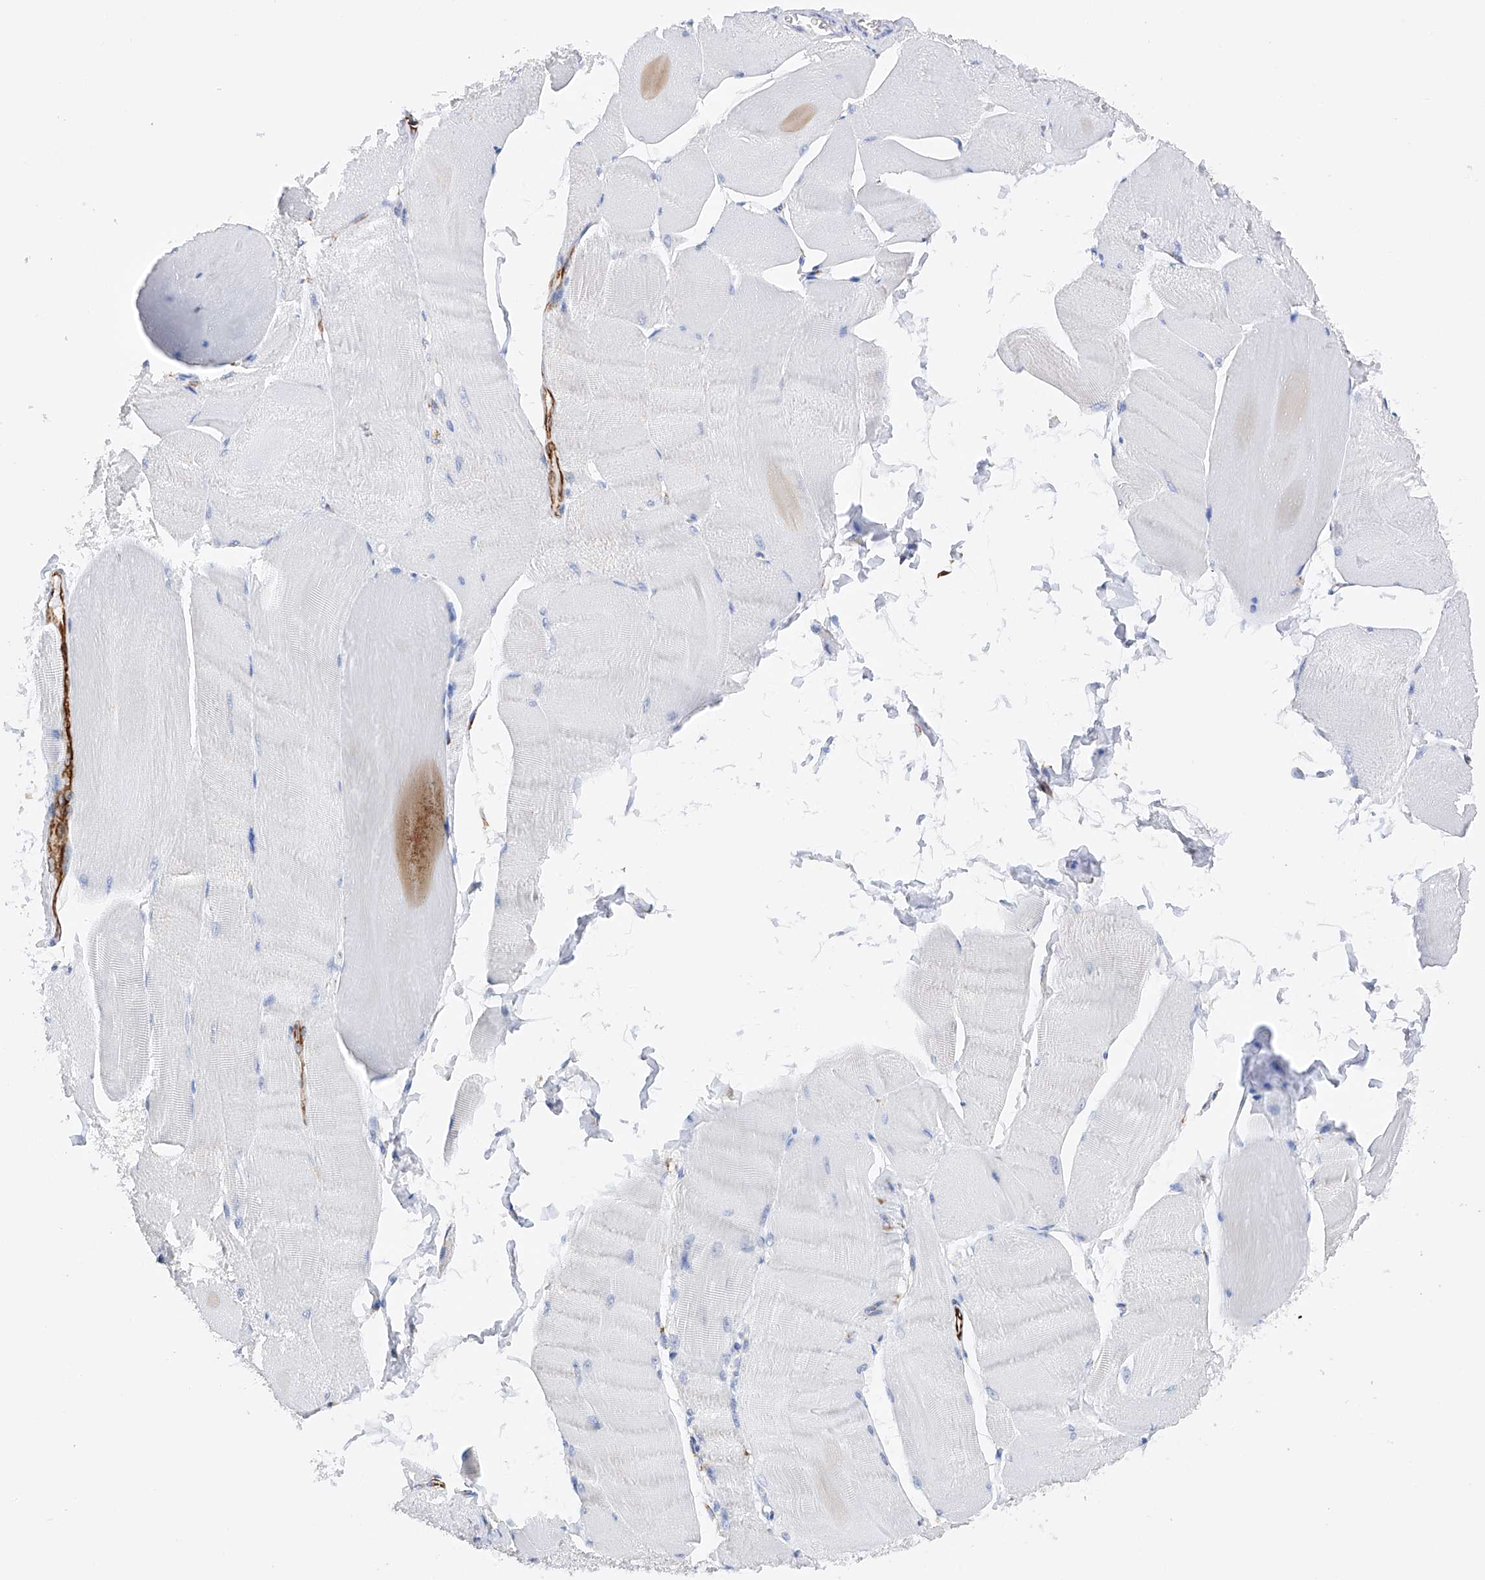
{"staining": {"intensity": "negative", "quantity": "none", "location": "none"}, "tissue": "skeletal muscle", "cell_type": "Myocytes", "image_type": "normal", "snomed": [{"axis": "morphology", "description": "Normal tissue, NOS"}, {"axis": "morphology", "description": "Basal cell carcinoma"}, {"axis": "topography", "description": "Skeletal muscle"}], "caption": "The photomicrograph shows no significant staining in myocytes of skeletal muscle.", "gene": "PDIA5", "patient": {"sex": "female", "age": 64}}